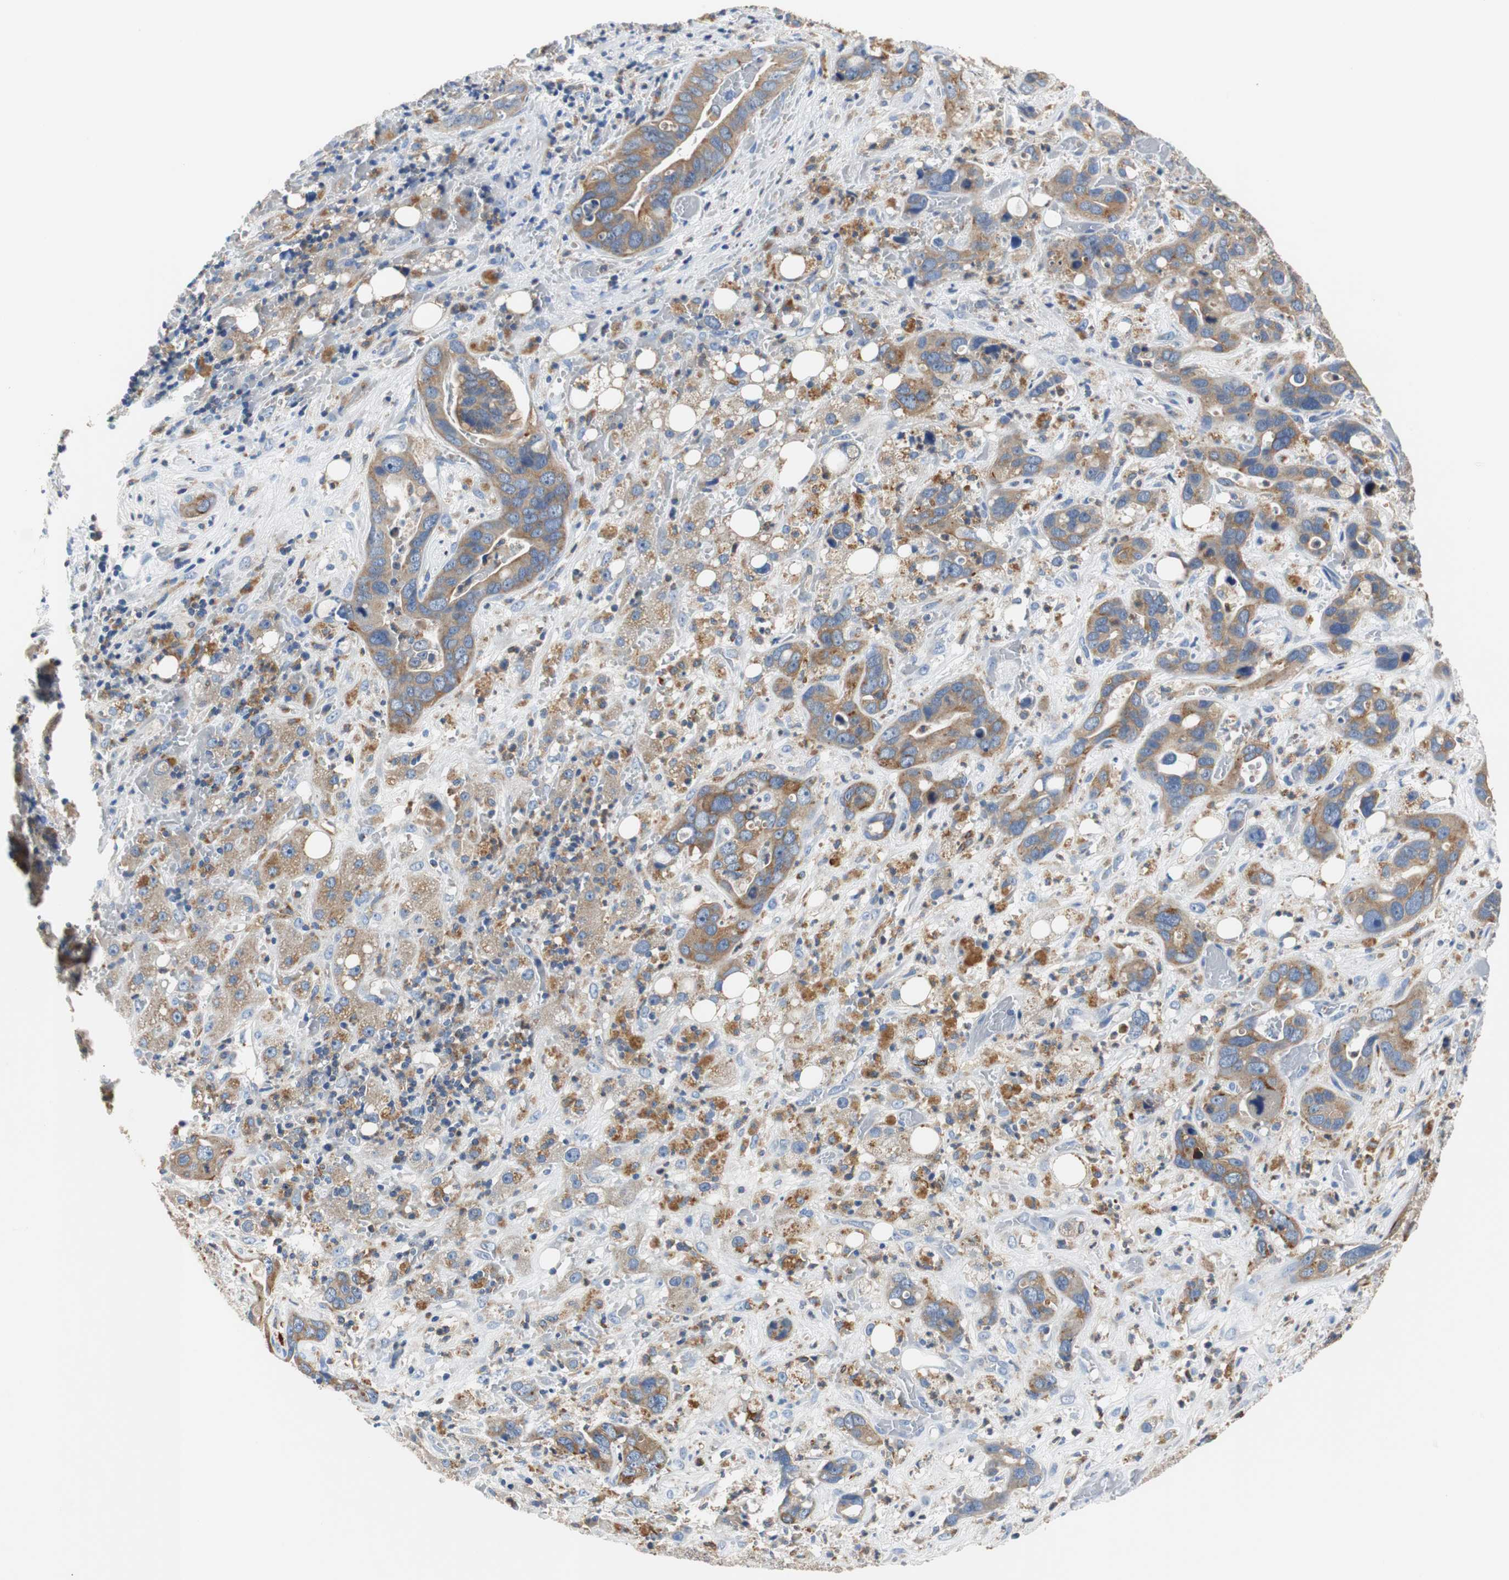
{"staining": {"intensity": "strong", "quantity": ">75%", "location": "cytoplasmic/membranous"}, "tissue": "liver cancer", "cell_type": "Tumor cells", "image_type": "cancer", "snomed": [{"axis": "morphology", "description": "Cholangiocarcinoma"}, {"axis": "topography", "description": "Liver"}], "caption": "This is a histology image of IHC staining of liver cholangiocarcinoma, which shows strong expression in the cytoplasmic/membranous of tumor cells.", "gene": "VAMP8", "patient": {"sex": "female", "age": 65}}